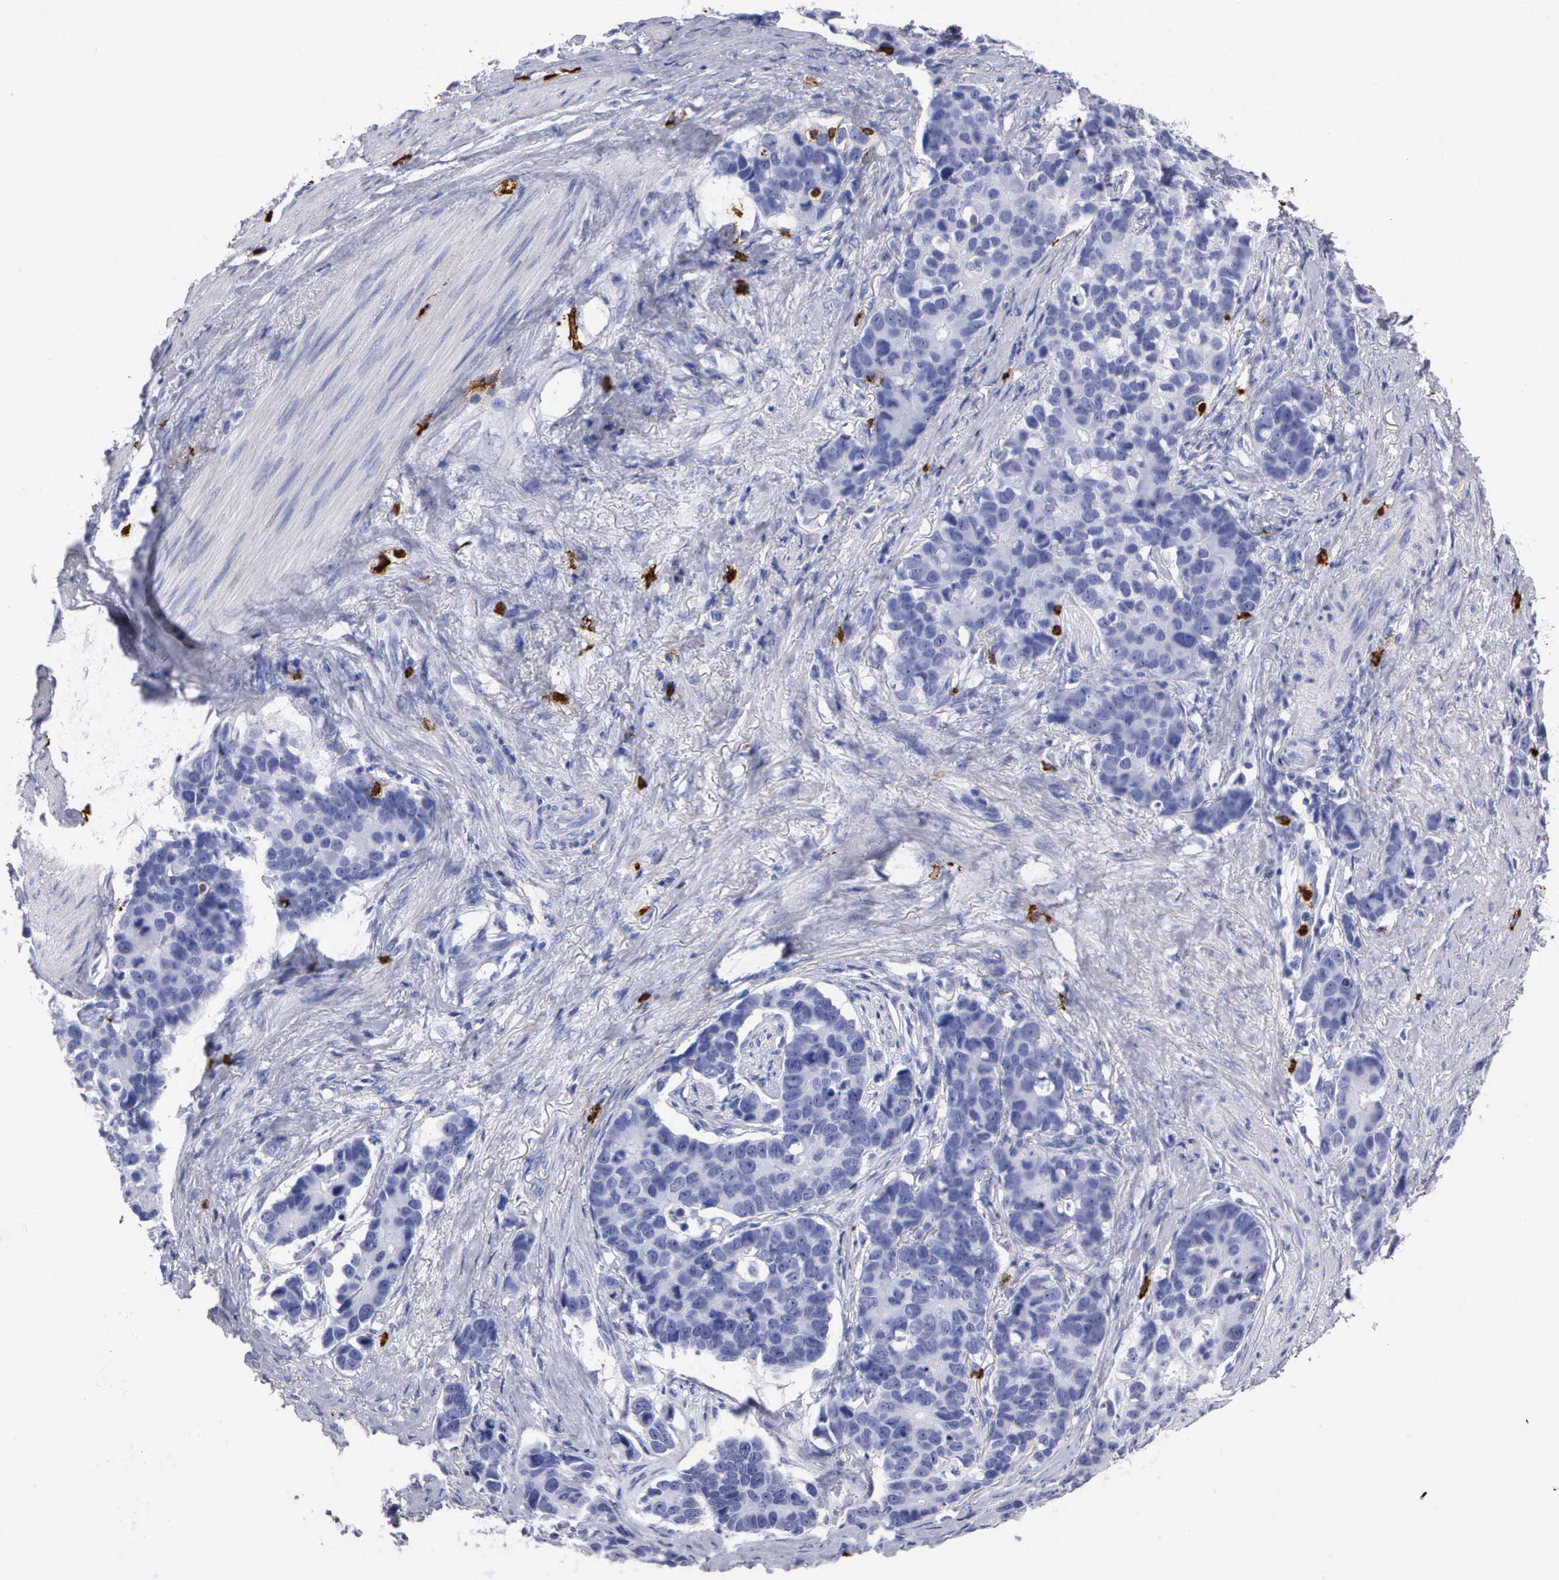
{"staining": {"intensity": "negative", "quantity": "none", "location": "none"}, "tissue": "stomach cancer", "cell_type": "Tumor cells", "image_type": "cancer", "snomed": [{"axis": "morphology", "description": "Adenocarcinoma, NOS"}, {"axis": "topography", "description": "Stomach, upper"}], "caption": "Stomach cancer (adenocarcinoma) was stained to show a protein in brown. There is no significant expression in tumor cells.", "gene": "CTSG", "patient": {"sex": "male", "age": 71}}